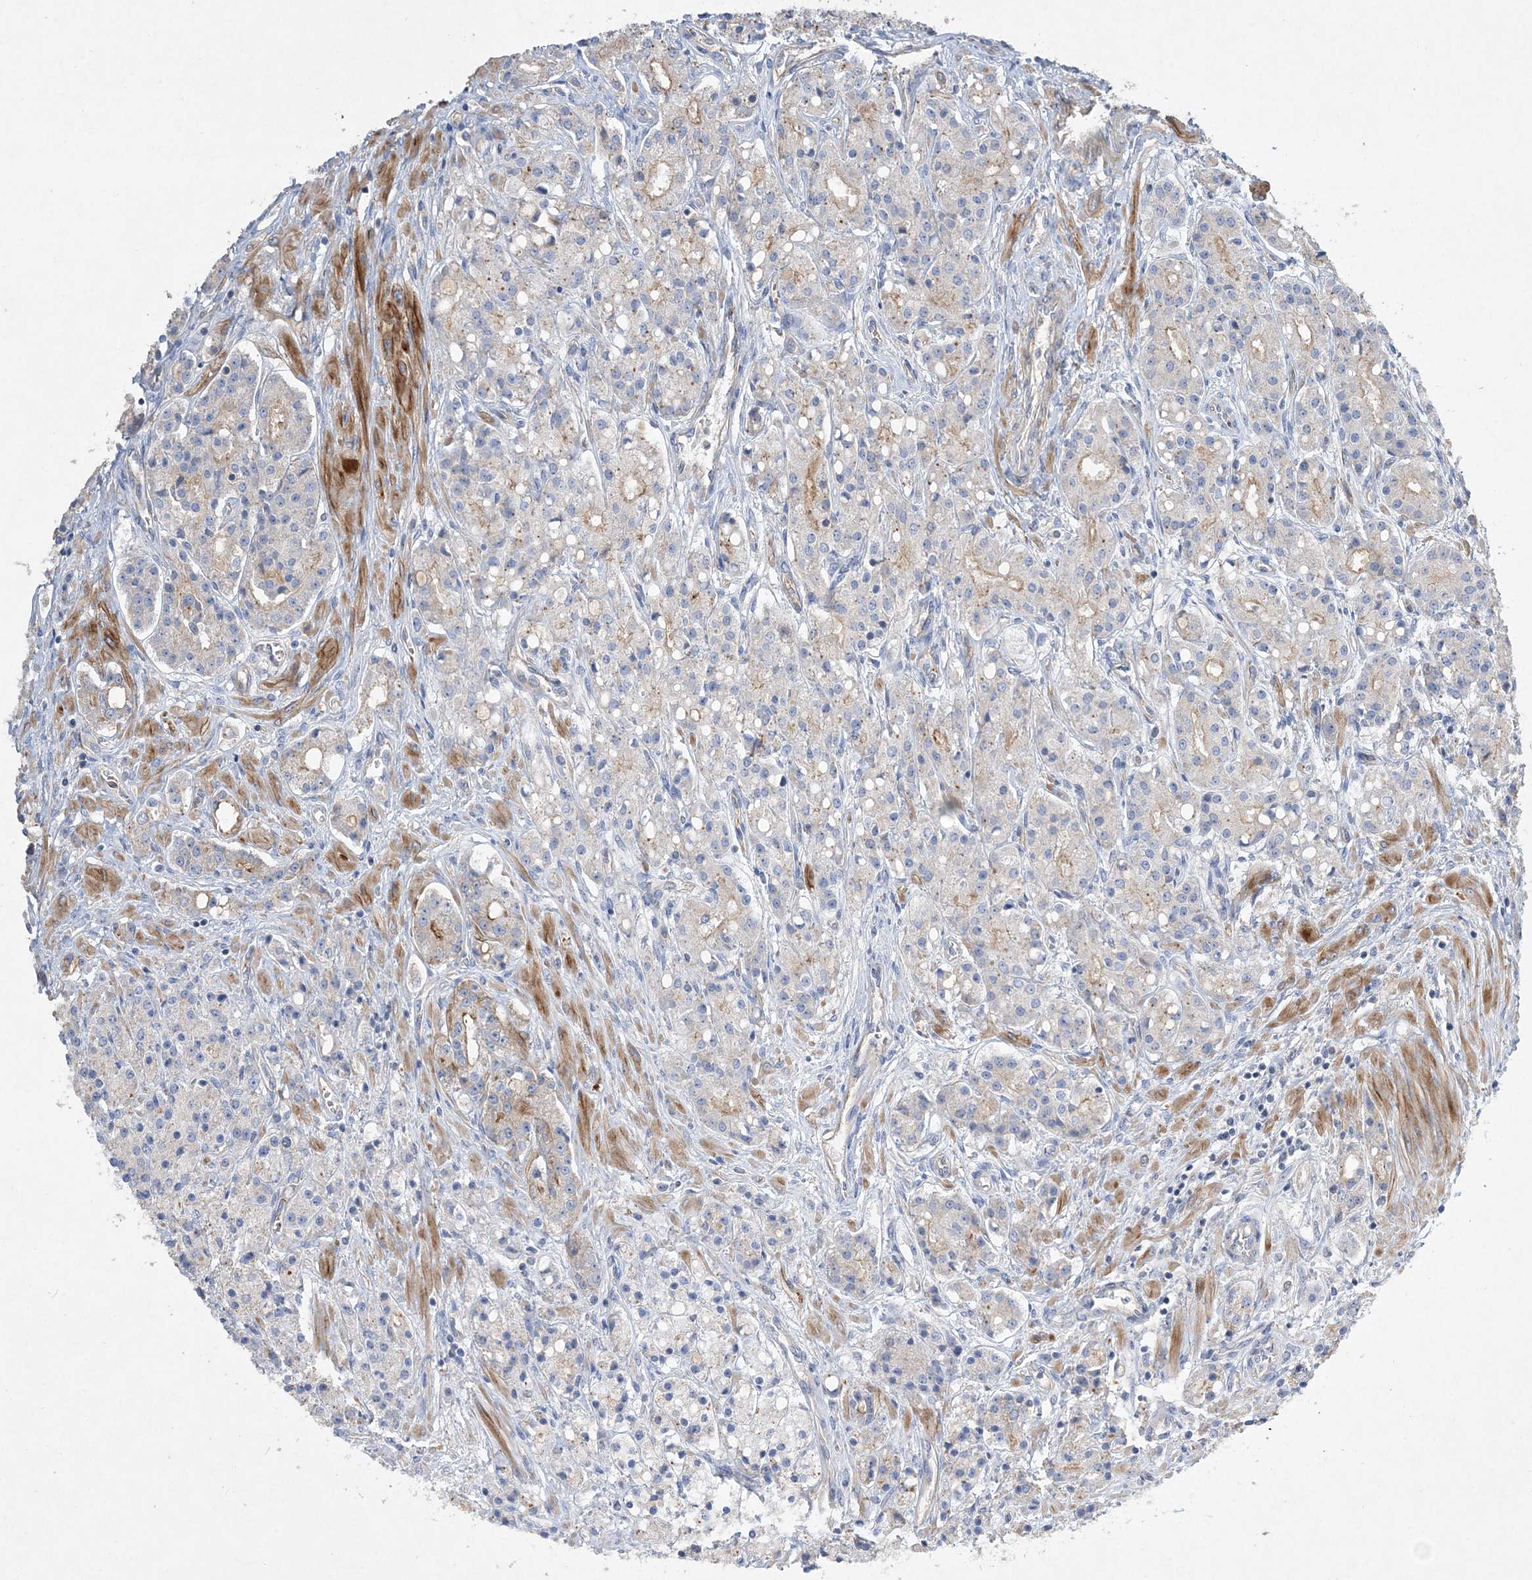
{"staining": {"intensity": "negative", "quantity": "none", "location": "none"}, "tissue": "prostate cancer", "cell_type": "Tumor cells", "image_type": "cancer", "snomed": [{"axis": "morphology", "description": "Adenocarcinoma, High grade"}, {"axis": "topography", "description": "Prostate"}], "caption": "Immunohistochemical staining of human adenocarcinoma (high-grade) (prostate) displays no significant staining in tumor cells. (DAB (3,3'-diaminobenzidine) IHC, high magnification).", "gene": "ADCK2", "patient": {"sex": "male", "age": 60}}